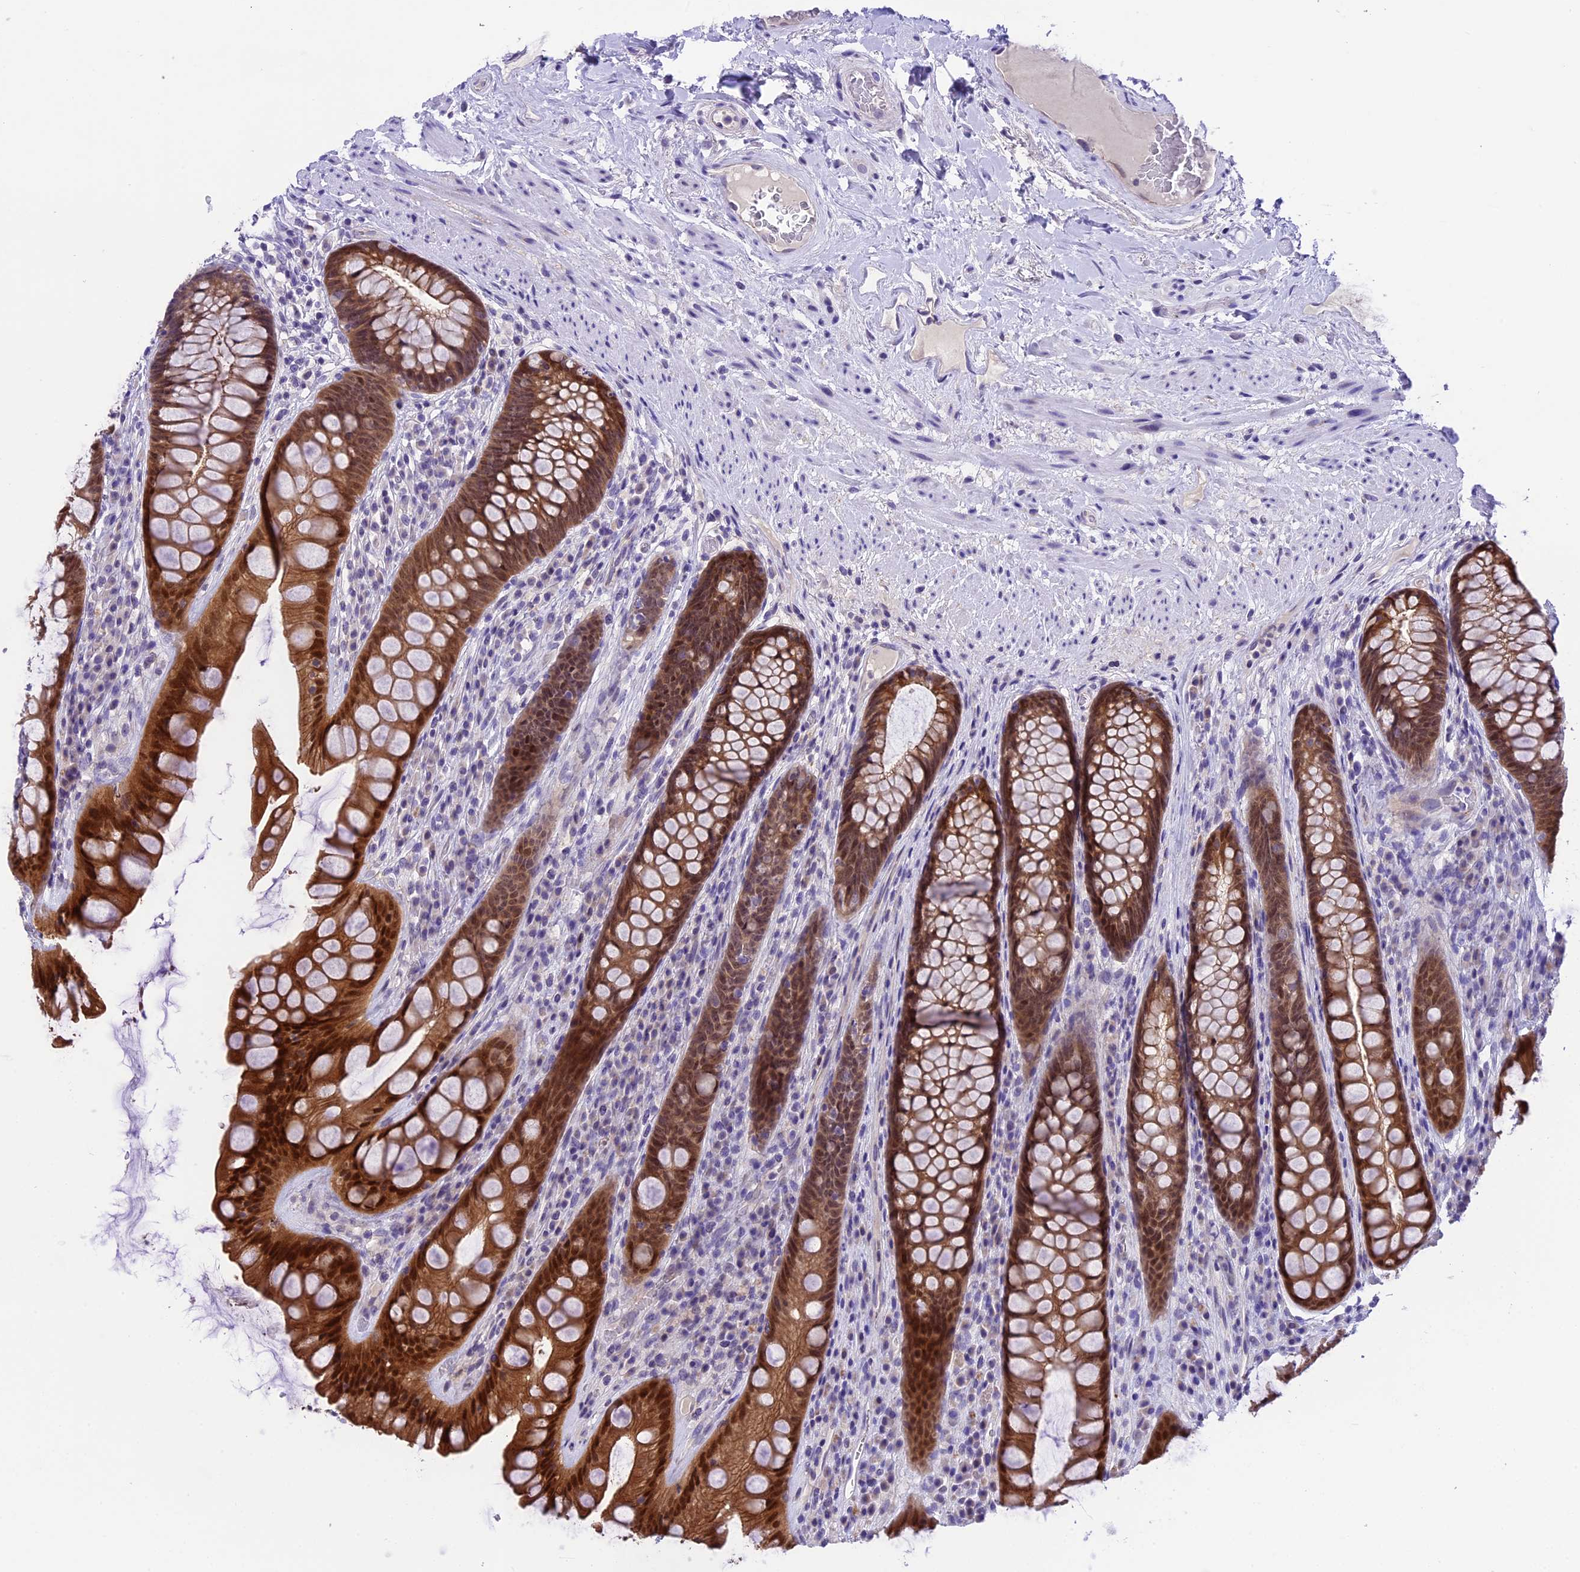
{"staining": {"intensity": "strong", "quantity": ">75%", "location": "cytoplasmic/membranous,nuclear"}, "tissue": "rectum", "cell_type": "Glandular cells", "image_type": "normal", "snomed": [{"axis": "morphology", "description": "Normal tissue, NOS"}, {"axis": "topography", "description": "Rectum"}], "caption": "This image displays immunohistochemistry (IHC) staining of unremarkable rectum, with high strong cytoplasmic/membranous,nuclear expression in approximately >75% of glandular cells.", "gene": "PRR15", "patient": {"sex": "male", "age": 74}}